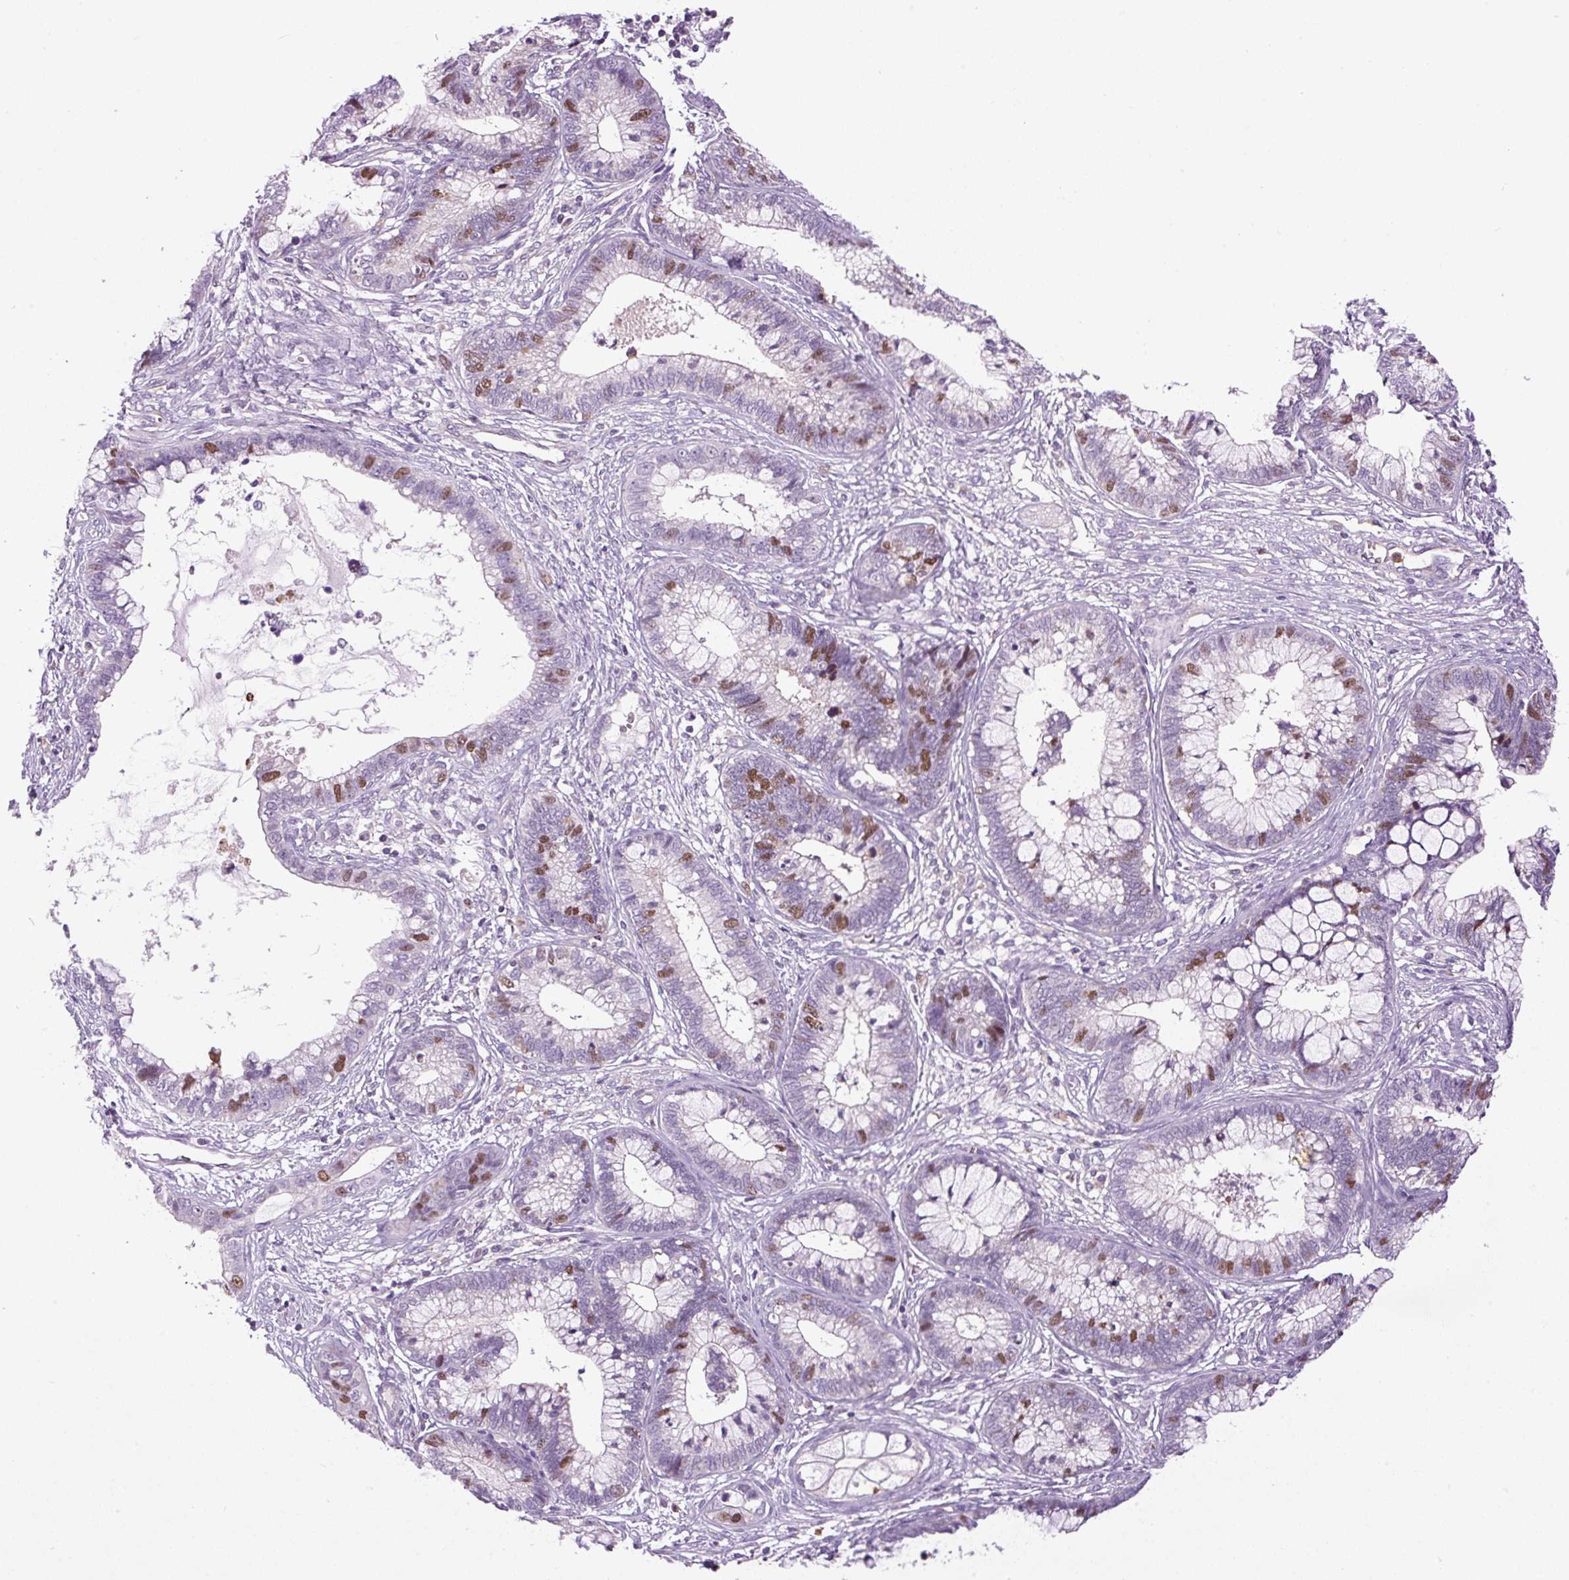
{"staining": {"intensity": "moderate", "quantity": "<25%", "location": "nuclear"}, "tissue": "cervical cancer", "cell_type": "Tumor cells", "image_type": "cancer", "snomed": [{"axis": "morphology", "description": "Adenocarcinoma, NOS"}, {"axis": "topography", "description": "Cervix"}], "caption": "This is an image of immunohistochemistry (IHC) staining of cervical cancer, which shows moderate expression in the nuclear of tumor cells.", "gene": "KIFC1", "patient": {"sex": "female", "age": 44}}